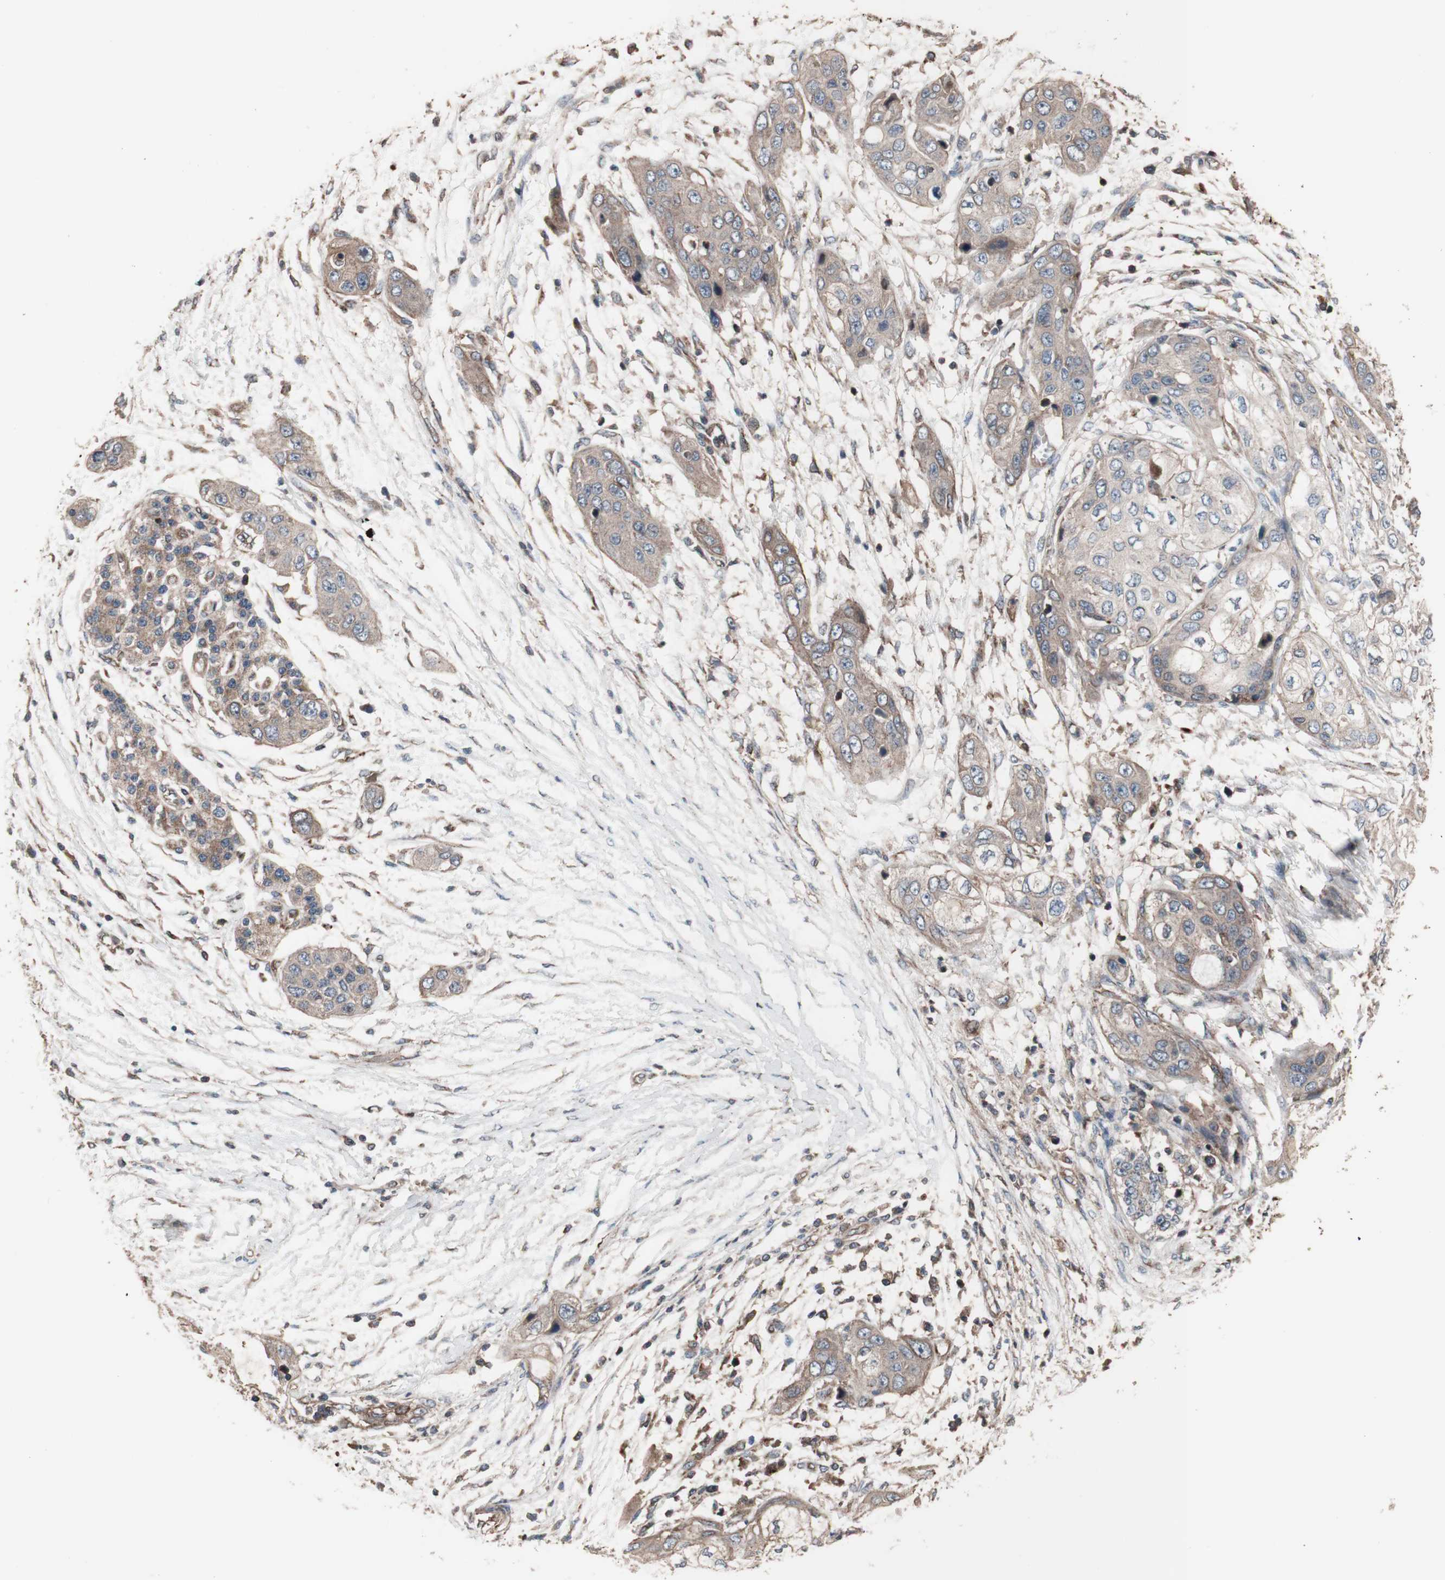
{"staining": {"intensity": "weak", "quantity": ">75%", "location": "cytoplasmic/membranous"}, "tissue": "pancreatic cancer", "cell_type": "Tumor cells", "image_type": "cancer", "snomed": [{"axis": "morphology", "description": "Adenocarcinoma, NOS"}, {"axis": "topography", "description": "Pancreas"}], "caption": "An immunohistochemistry image of tumor tissue is shown. Protein staining in brown shows weak cytoplasmic/membranous positivity in pancreatic cancer within tumor cells. The staining was performed using DAB (3,3'-diaminobenzidine) to visualize the protein expression in brown, while the nuclei were stained in blue with hematoxylin (Magnification: 20x).", "gene": "COPB1", "patient": {"sex": "female", "age": 70}}